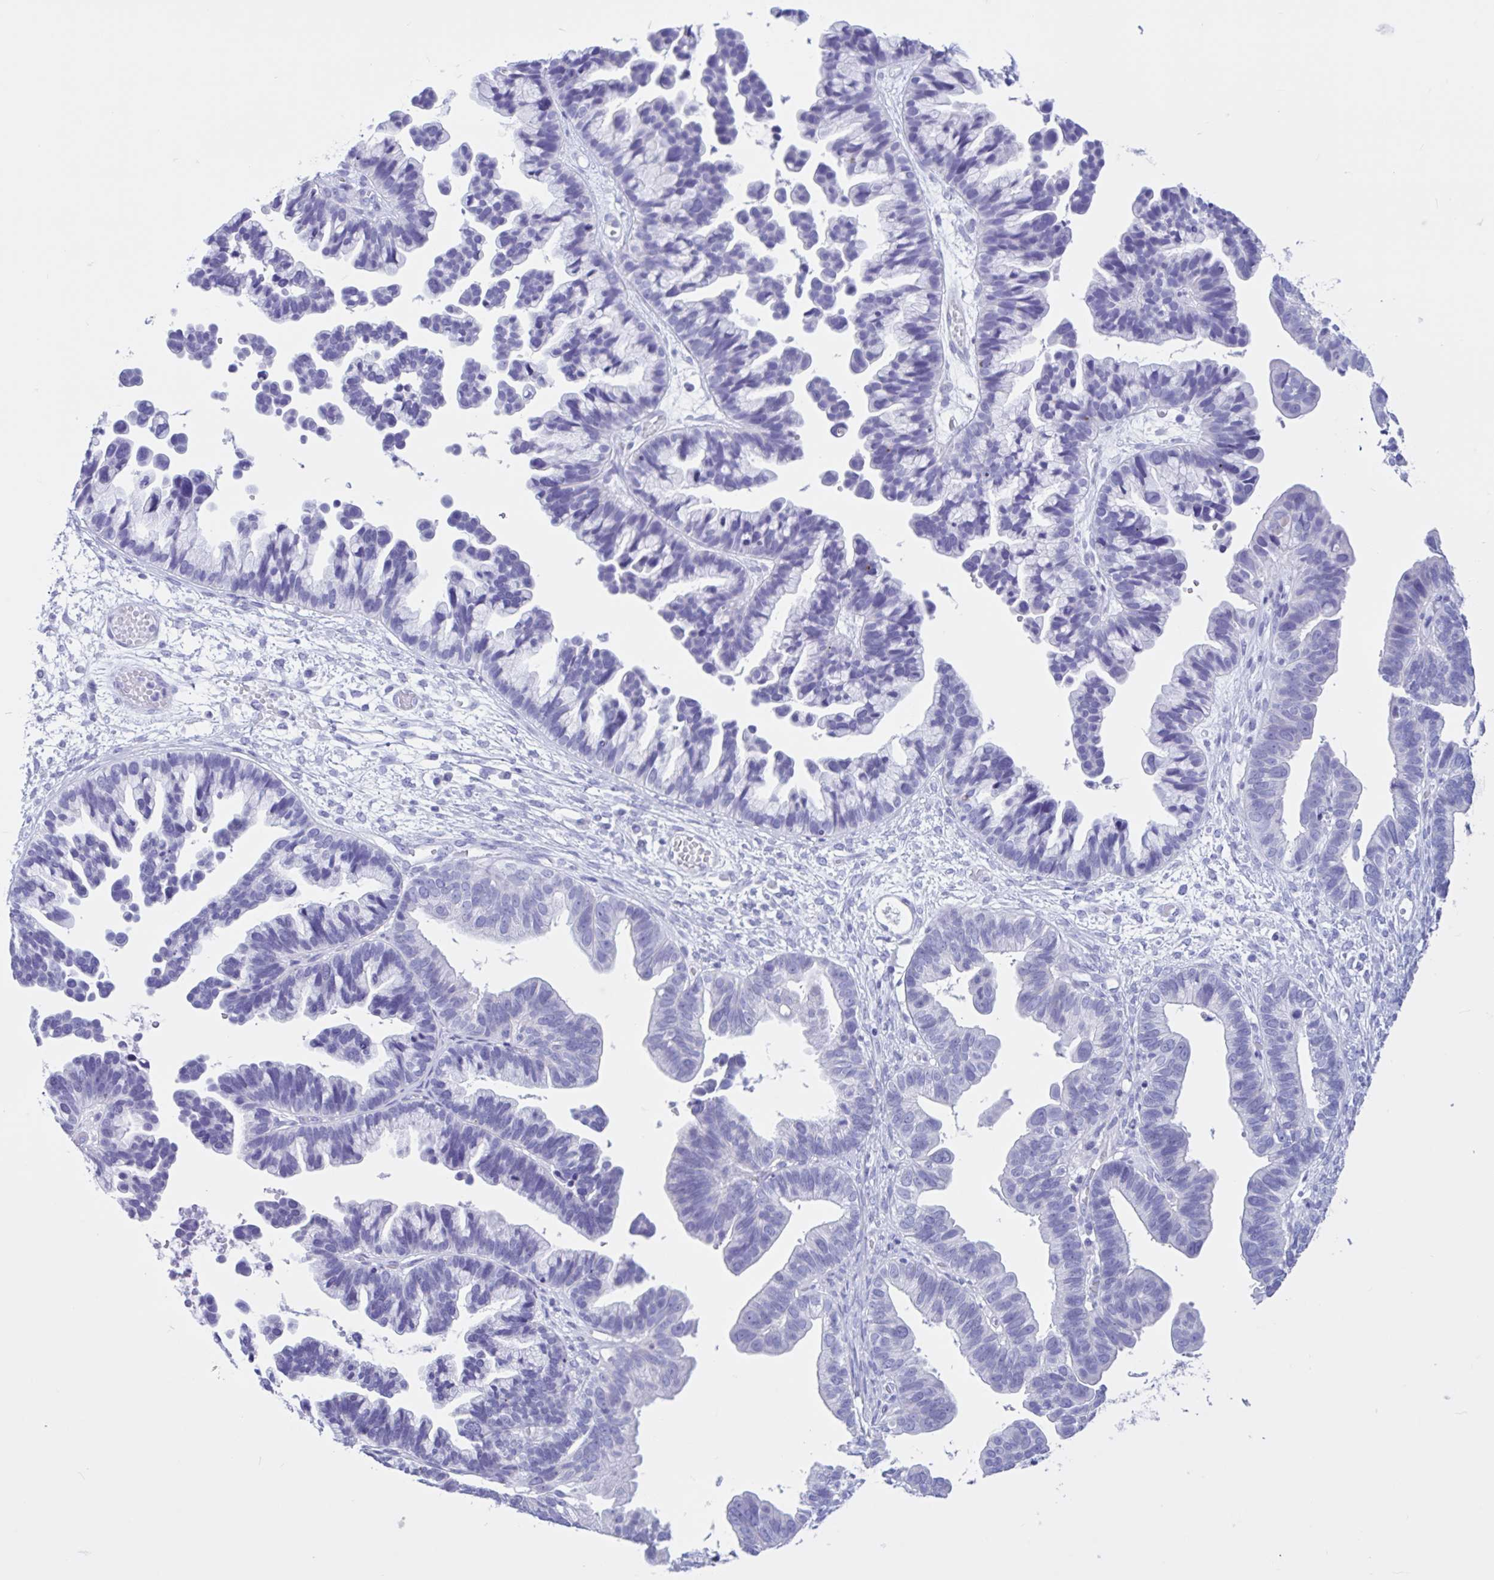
{"staining": {"intensity": "negative", "quantity": "none", "location": "none"}, "tissue": "ovarian cancer", "cell_type": "Tumor cells", "image_type": "cancer", "snomed": [{"axis": "morphology", "description": "Cystadenocarcinoma, serous, NOS"}, {"axis": "topography", "description": "Ovary"}], "caption": "The histopathology image exhibits no staining of tumor cells in ovarian serous cystadenocarcinoma. (DAB immunohistochemistry visualized using brightfield microscopy, high magnification).", "gene": "OR4N4", "patient": {"sex": "female", "age": 56}}